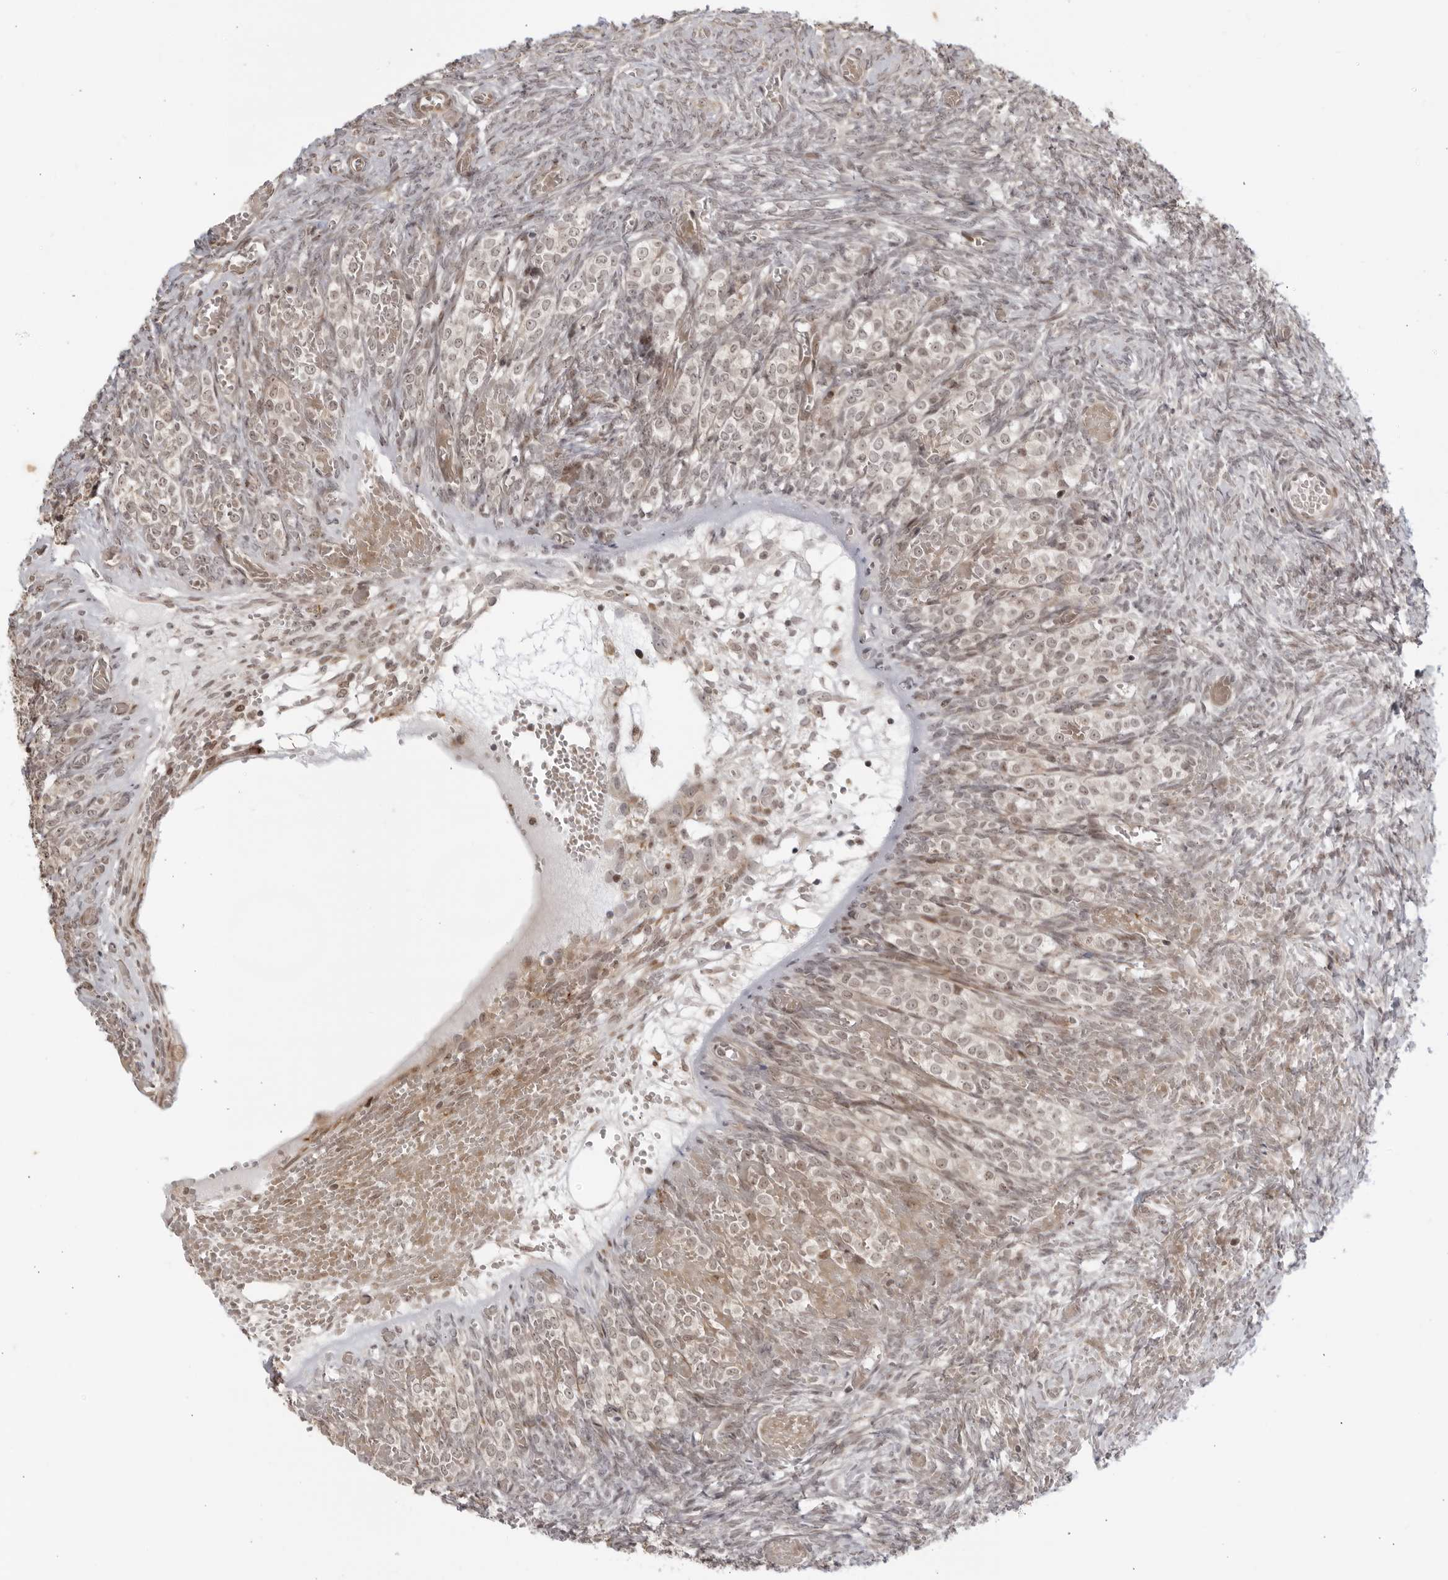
{"staining": {"intensity": "weak", "quantity": "25%-75%", "location": "nuclear"}, "tissue": "ovary", "cell_type": "Ovarian stroma cells", "image_type": "normal", "snomed": [{"axis": "morphology", "description": "Adenocarcinoma, NOS"}, {"axis": "topography", "description": "Endometrium"}], "caption": "Ovarian stroma cells display weak nuclear positivity in about 25%-75% of cells in unremarkable ovary. (DAB (3,3'-diaminobenzidine) IHC with brightfield microscopy, high magnification).", "gene": "TCF21", "patient": {"sex": "female", "age": 32}}